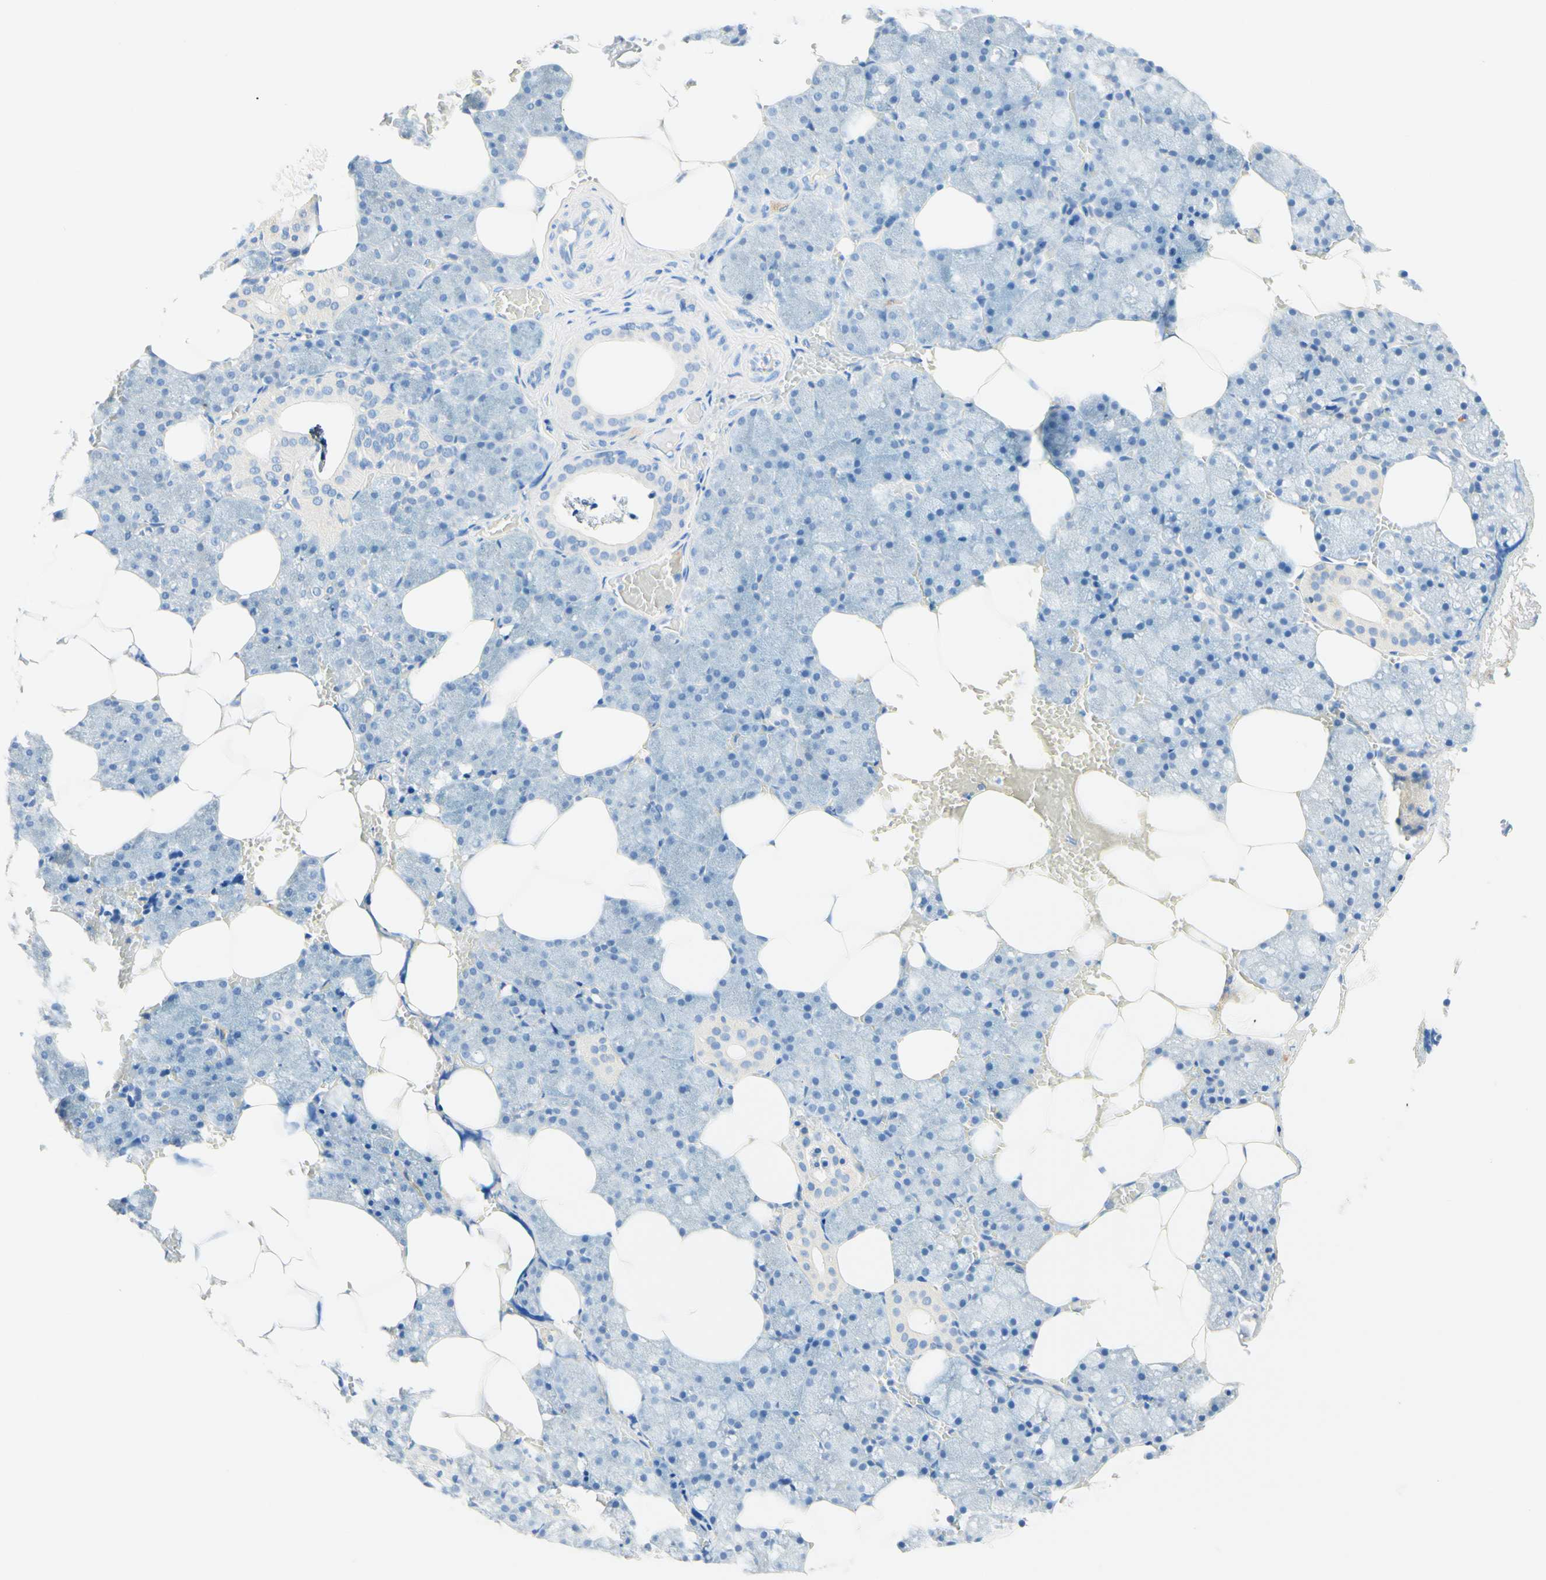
{"staining": {"intensity": "weak", "quantity": "<25%", "location": "cytoplasmic/membranous"}, "tissue": "salivary gland", "cell_type": "Glandular cells", "image_type": "normal", "snomed": [{"axis": "morphology", "description": "Normal tissue, NOS"}, {"axis": "topography", "description": "Salivary gland"}], "caption": "An image of human salivary gland is negative for staining in glandular cells. (DAB immunohistochemistry (IHC), high magnification).", "gene": "LAT", "patient": {"sex": "male", "age": 62}}